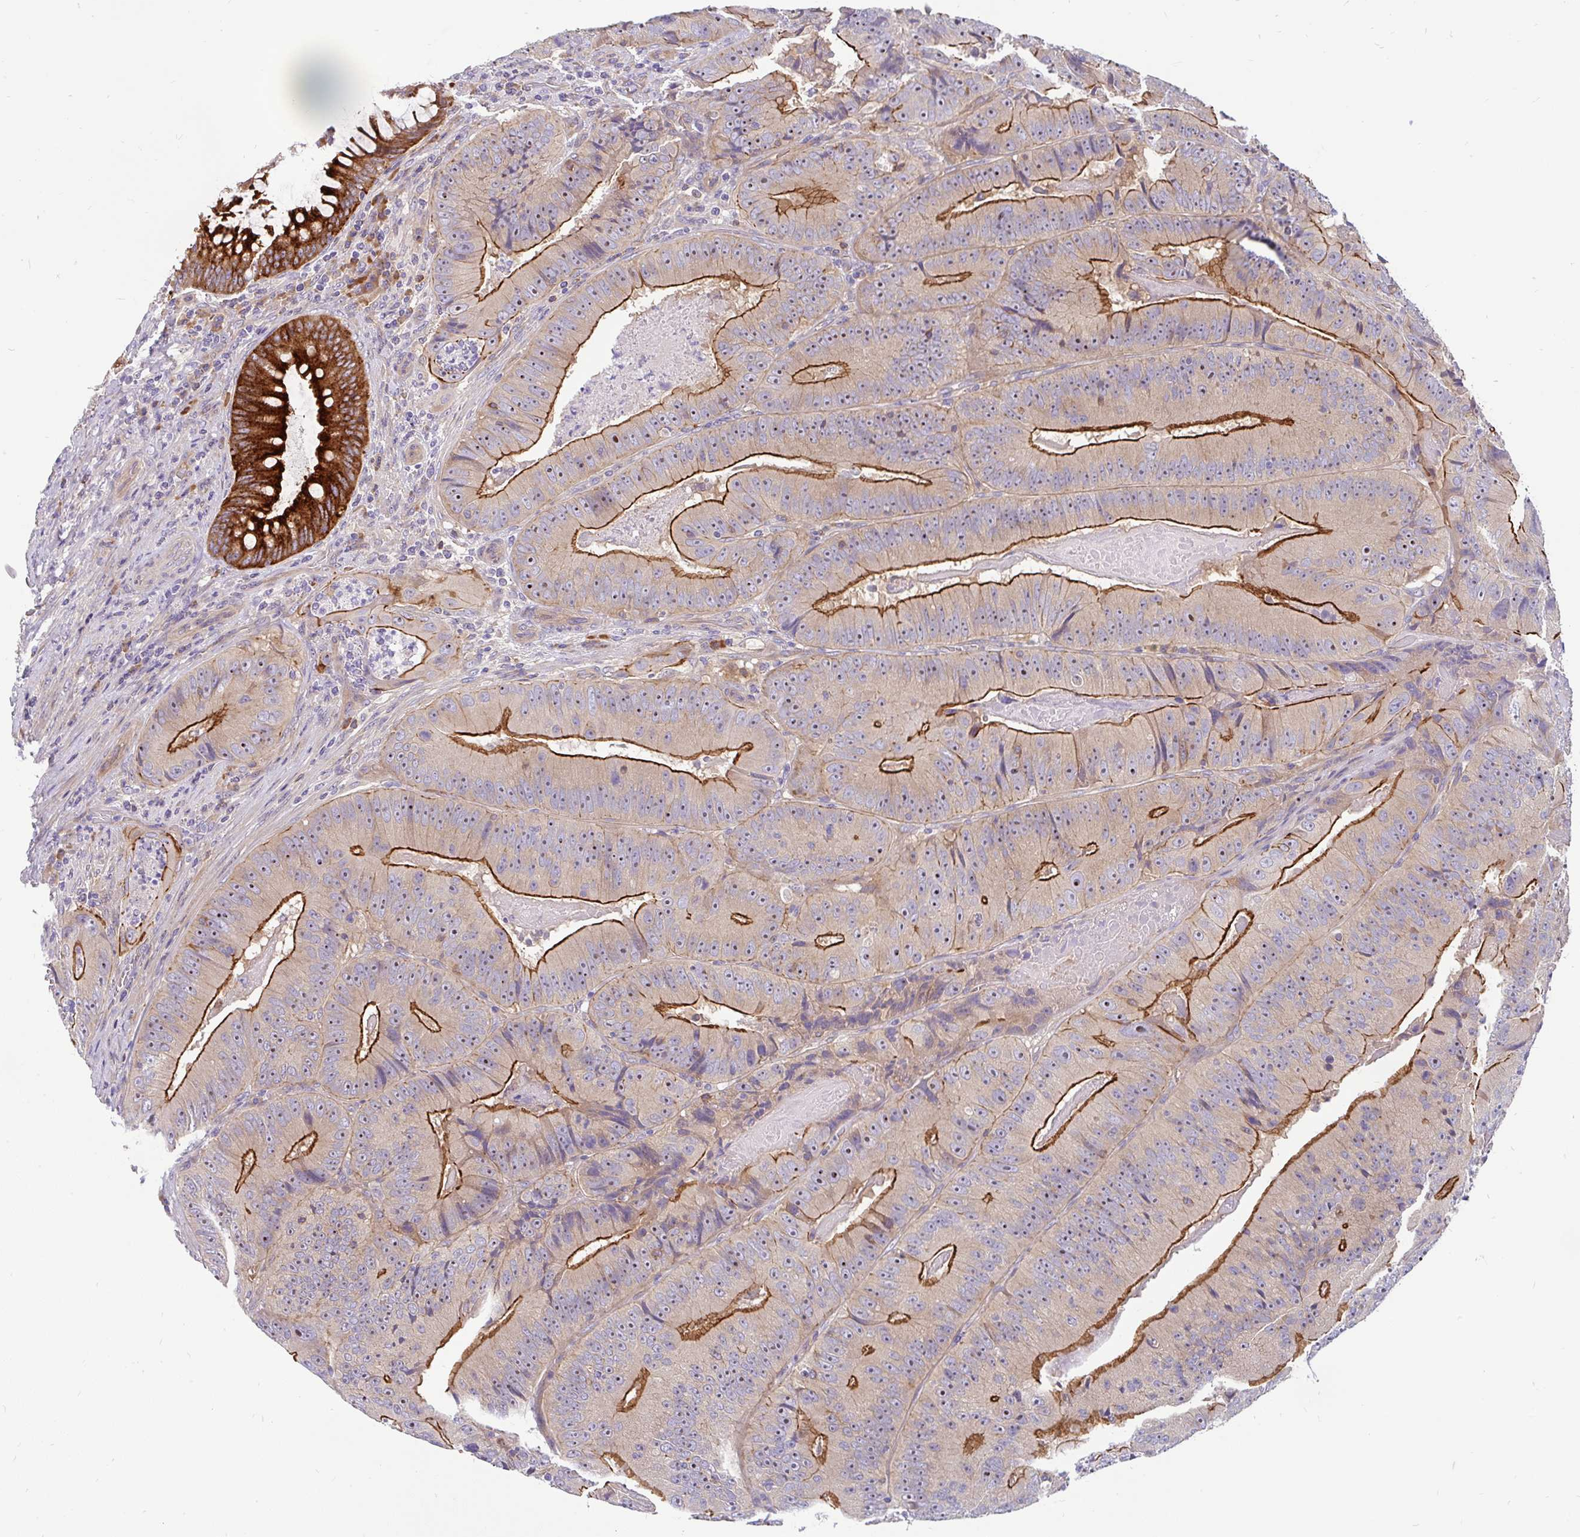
{"staining": {"intensity": "strong", "quantity": "25%-75%", "location": "cytoplasmic/membranous"}, "tissue": "colorectal cancer", "cell_type": "Tumor cells", "image_type": "cancer", "snomed": [{"axis": "morphology", "description": "Adenocarcinoma, NOS"}, {"axis": "topography", "description": "Colon"}], "caption": "Immunohistochemical staining of human colorectal adenocarcinoma shows high levels of strong cytoplasmic/membranous protein positivity in approximately 25%-75% of tumor cells. The staining was performed using DAB (3,3'-diaminobenzidine) to visualize the protein expression in brown, while the nuclei were stained in blue with hematoxylin (Magnification: 20x).", "gene": "LRRC26", "patient": {"sex": "female", "age": 86}}